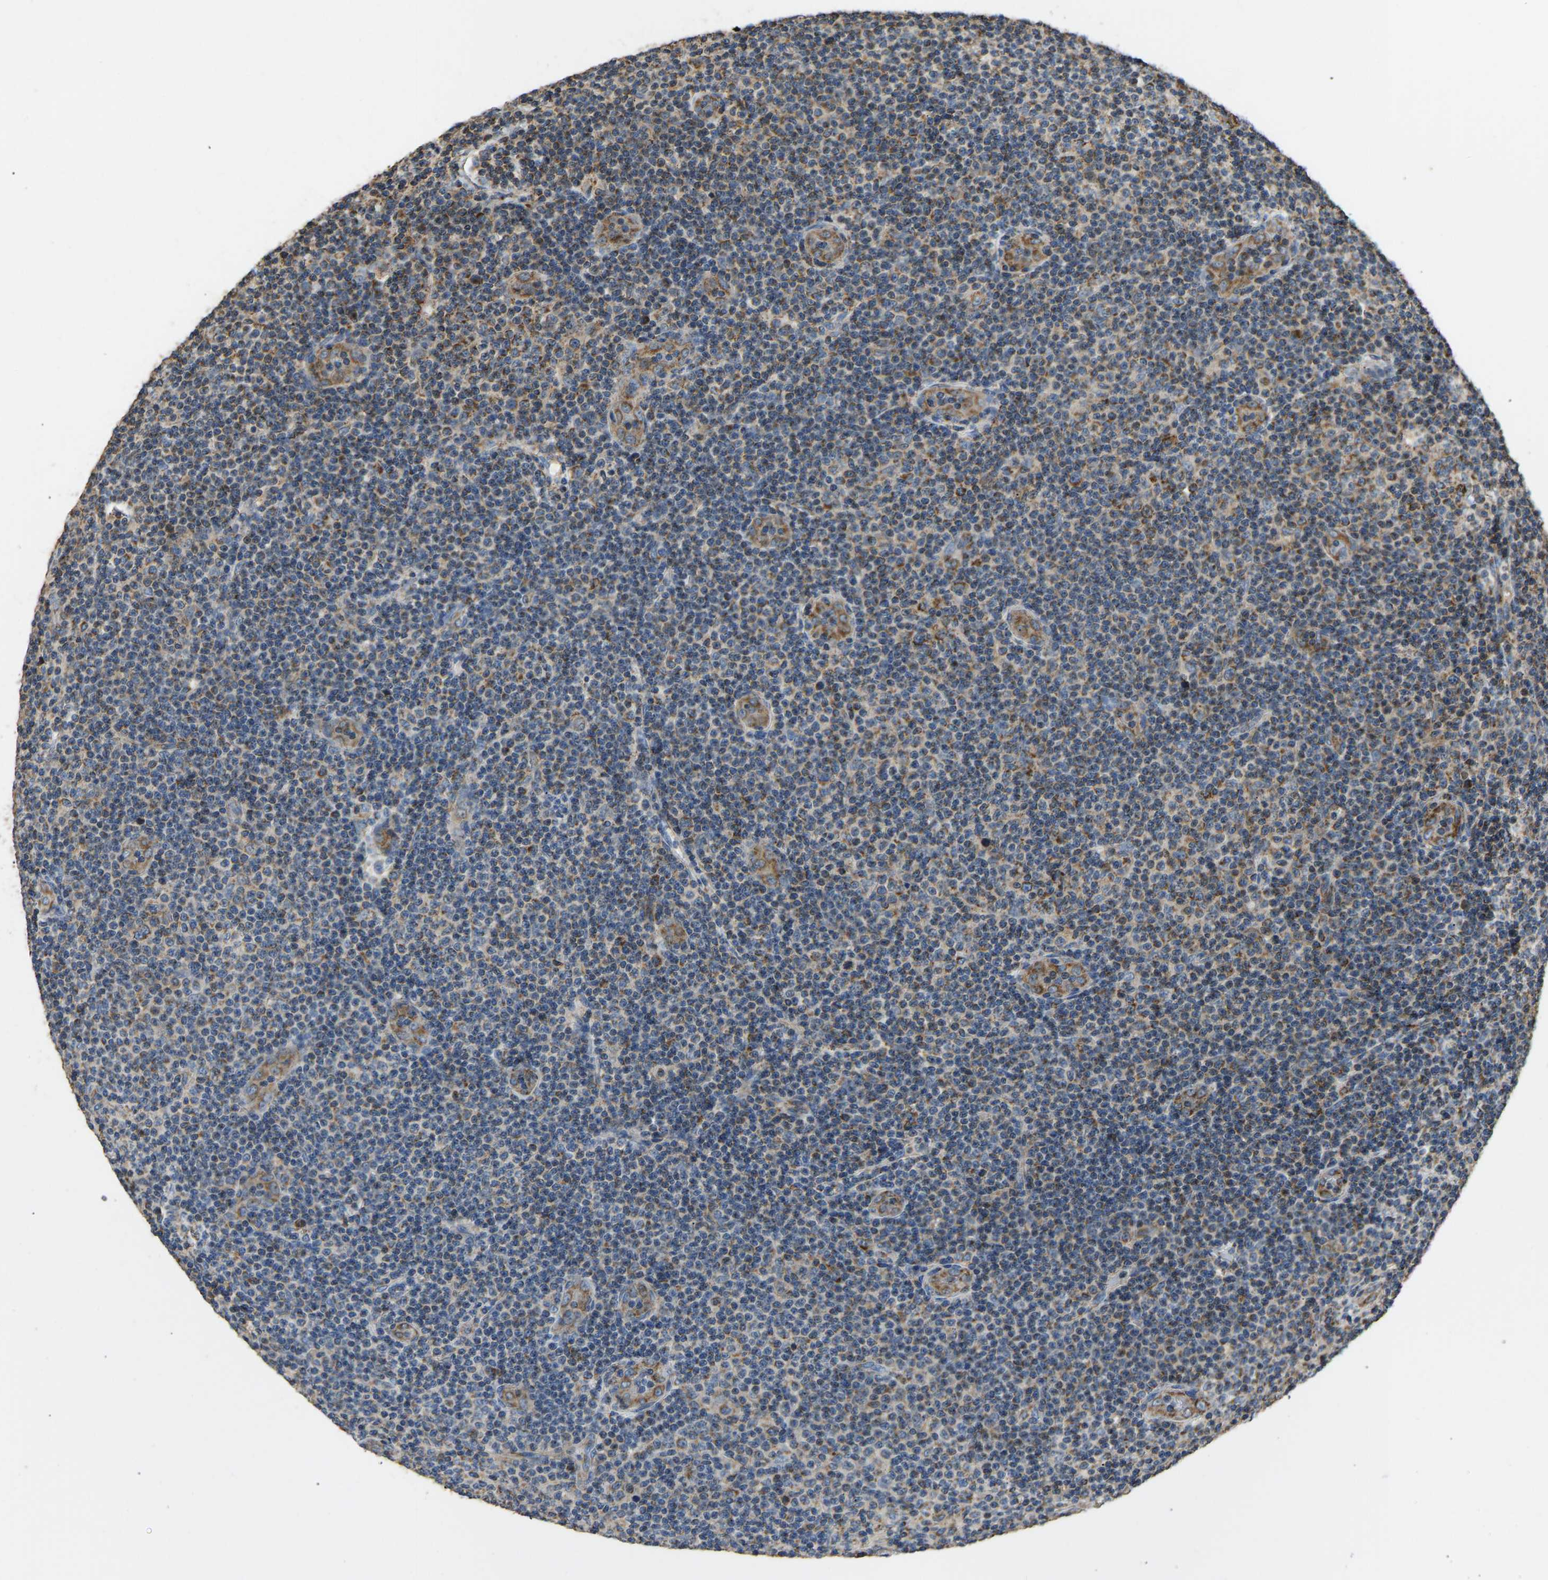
{"staining": {"intensity": "moderate", "quantity": "<25%", "location": "cytoplasmic/membranous"}, "tissue": "lymphoma", "cell_type": "Tumor cells", "image_type": "cancer", "snomed": [{"axis": "morphology", "description": "Malignant lymphoma, non-Hodgkin's type, Low grade"}, {"axis": "topography", "description": "Lymph node"}], "caption": "Moderate cytoplasmic/membranous protein expression is identified in approximately <25% of tumor cells in lymphoma.", "gene": "TUFM", "patient": {"sex": "male", "age": 83}}